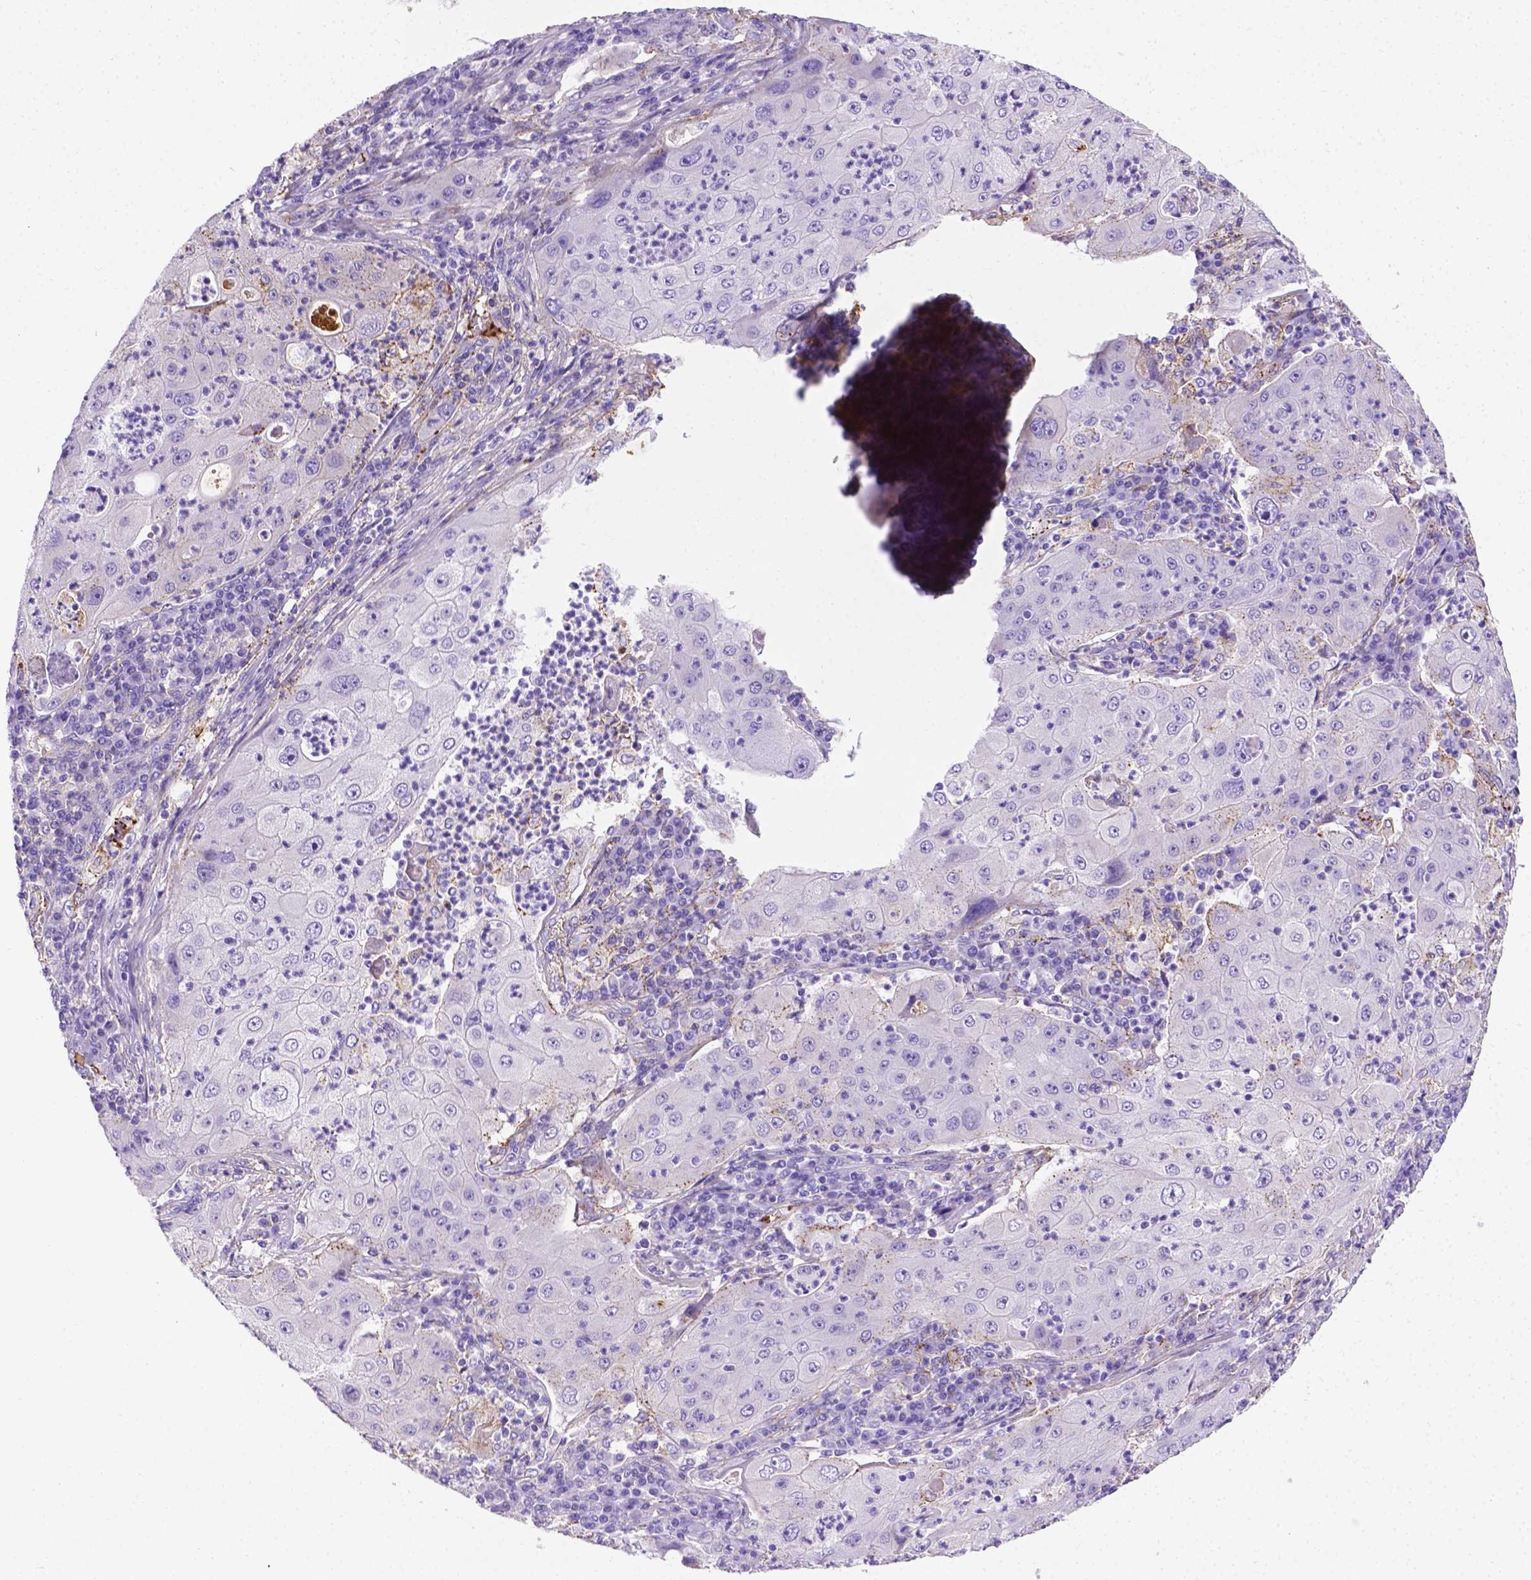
{"staining": {"intensity": "negative", "quantity": "none", "location": "none"}, "tissue": "lung cancer", "cell_type": "Tumor cells", "image_type": "cancer", "snomed": [{"axis": "morphology", "description": "Squamous cell carcinoma, NOS"}, {"axis": "topography", "description": "Lung"}], "caption": "The micrograph exhibits no staining of tumor cells in squamous cell carcinoma (lung).", "gene": "APOE", "patient": {"sex": "female", "age": 59}}